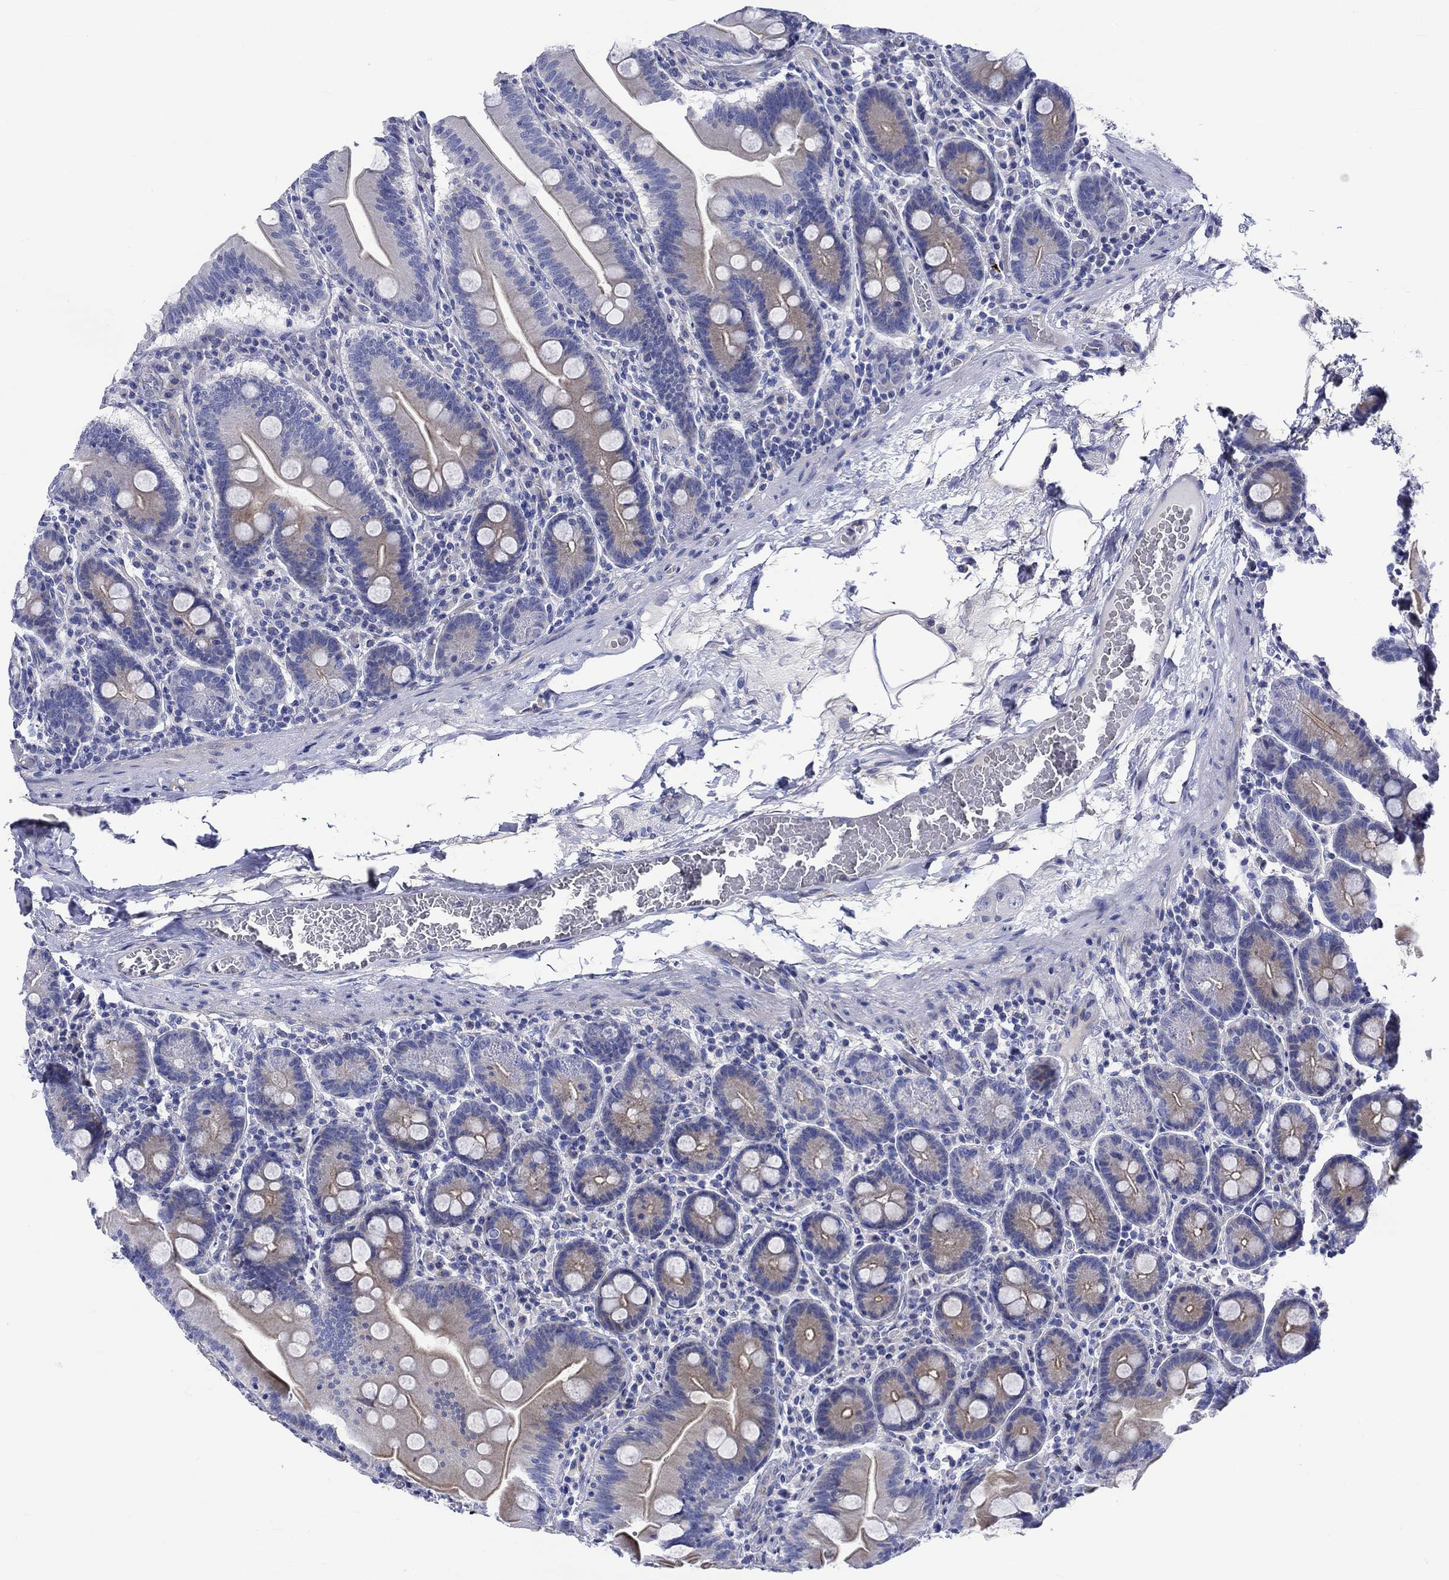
{"staining": {"intensity": "negative", "quantity": "none", "location": "none"}, "tissue": "small intestine", "cell_type": "Glandular cells", "image_type": "normal", "snomed": [{"axis": "morphology", "description": "Normal tissue, NOS"}, {"axis": "topography", "description": "Small intestine"}], "caption": "This is an immunohistochemistry (IHC) photomicrograph of unremarkable human small intestine. There is no staining in glandular cells.", "gene": "NRIP3", "patient": {"sex": "male", "age": 37}}